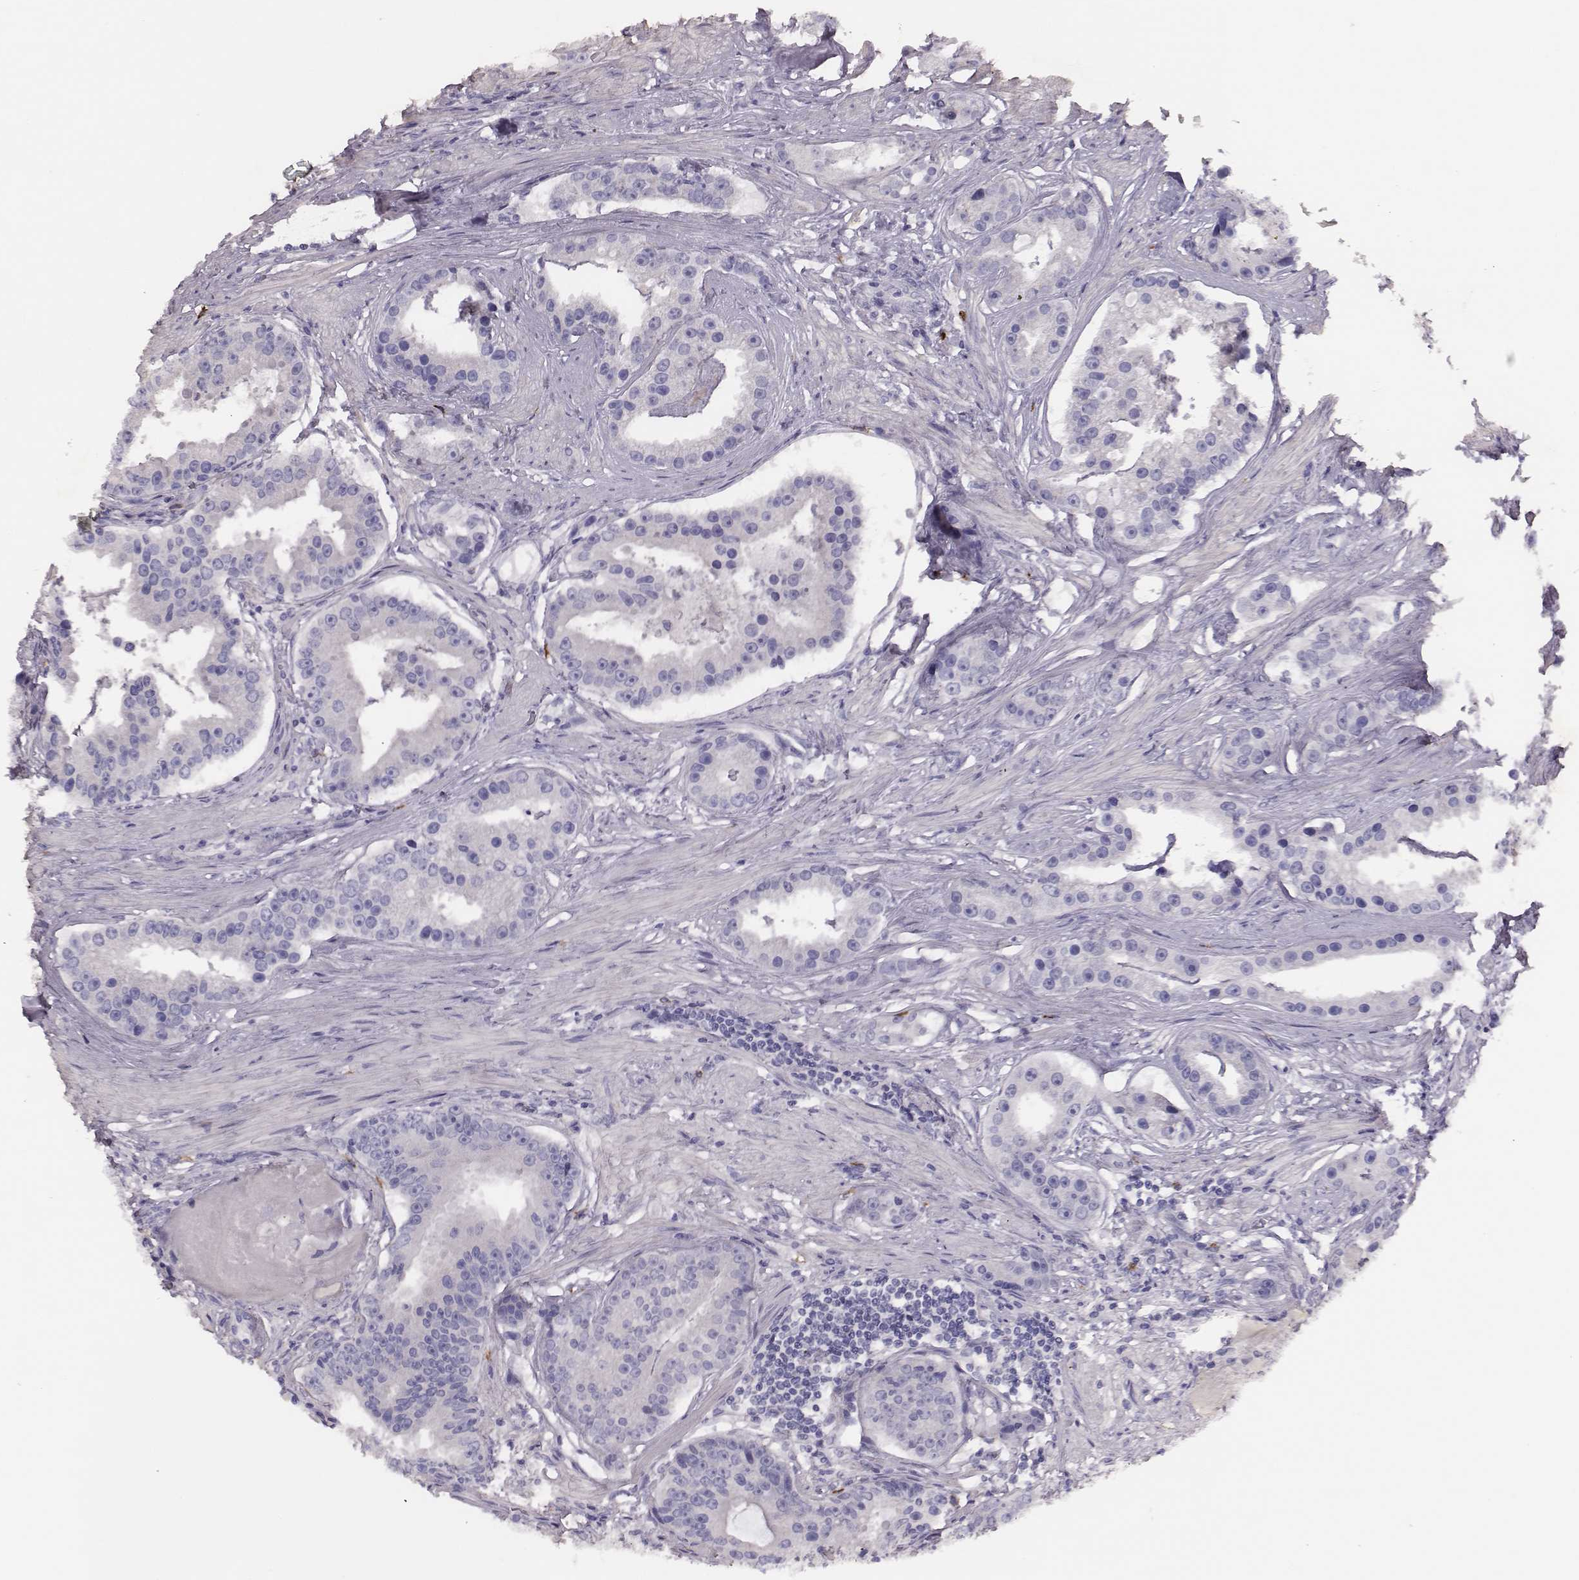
{"staining": {"intensity": "negative", "quantity": "none", "location": "none"}, "tissue": "prostate cancer", "cell_type": "Tumor cells", "image_type": "cancer", "snomed": [{"axis": "morphology", "description": "Adenocarcinoma, NOS"}, {"axis": "topography", "description": "Prostate and seminal vesicle, NOS"}, {"axis": "topography", "description": "Prostate"}], "caption": "An IHC micrograph of adenocarcinoma (prostate) is shown. There is no staining in tumor cells of adenocarcinoma (prostate).", "gene": "P2RY10", "patient": {"sex": "male", "age": 44}}